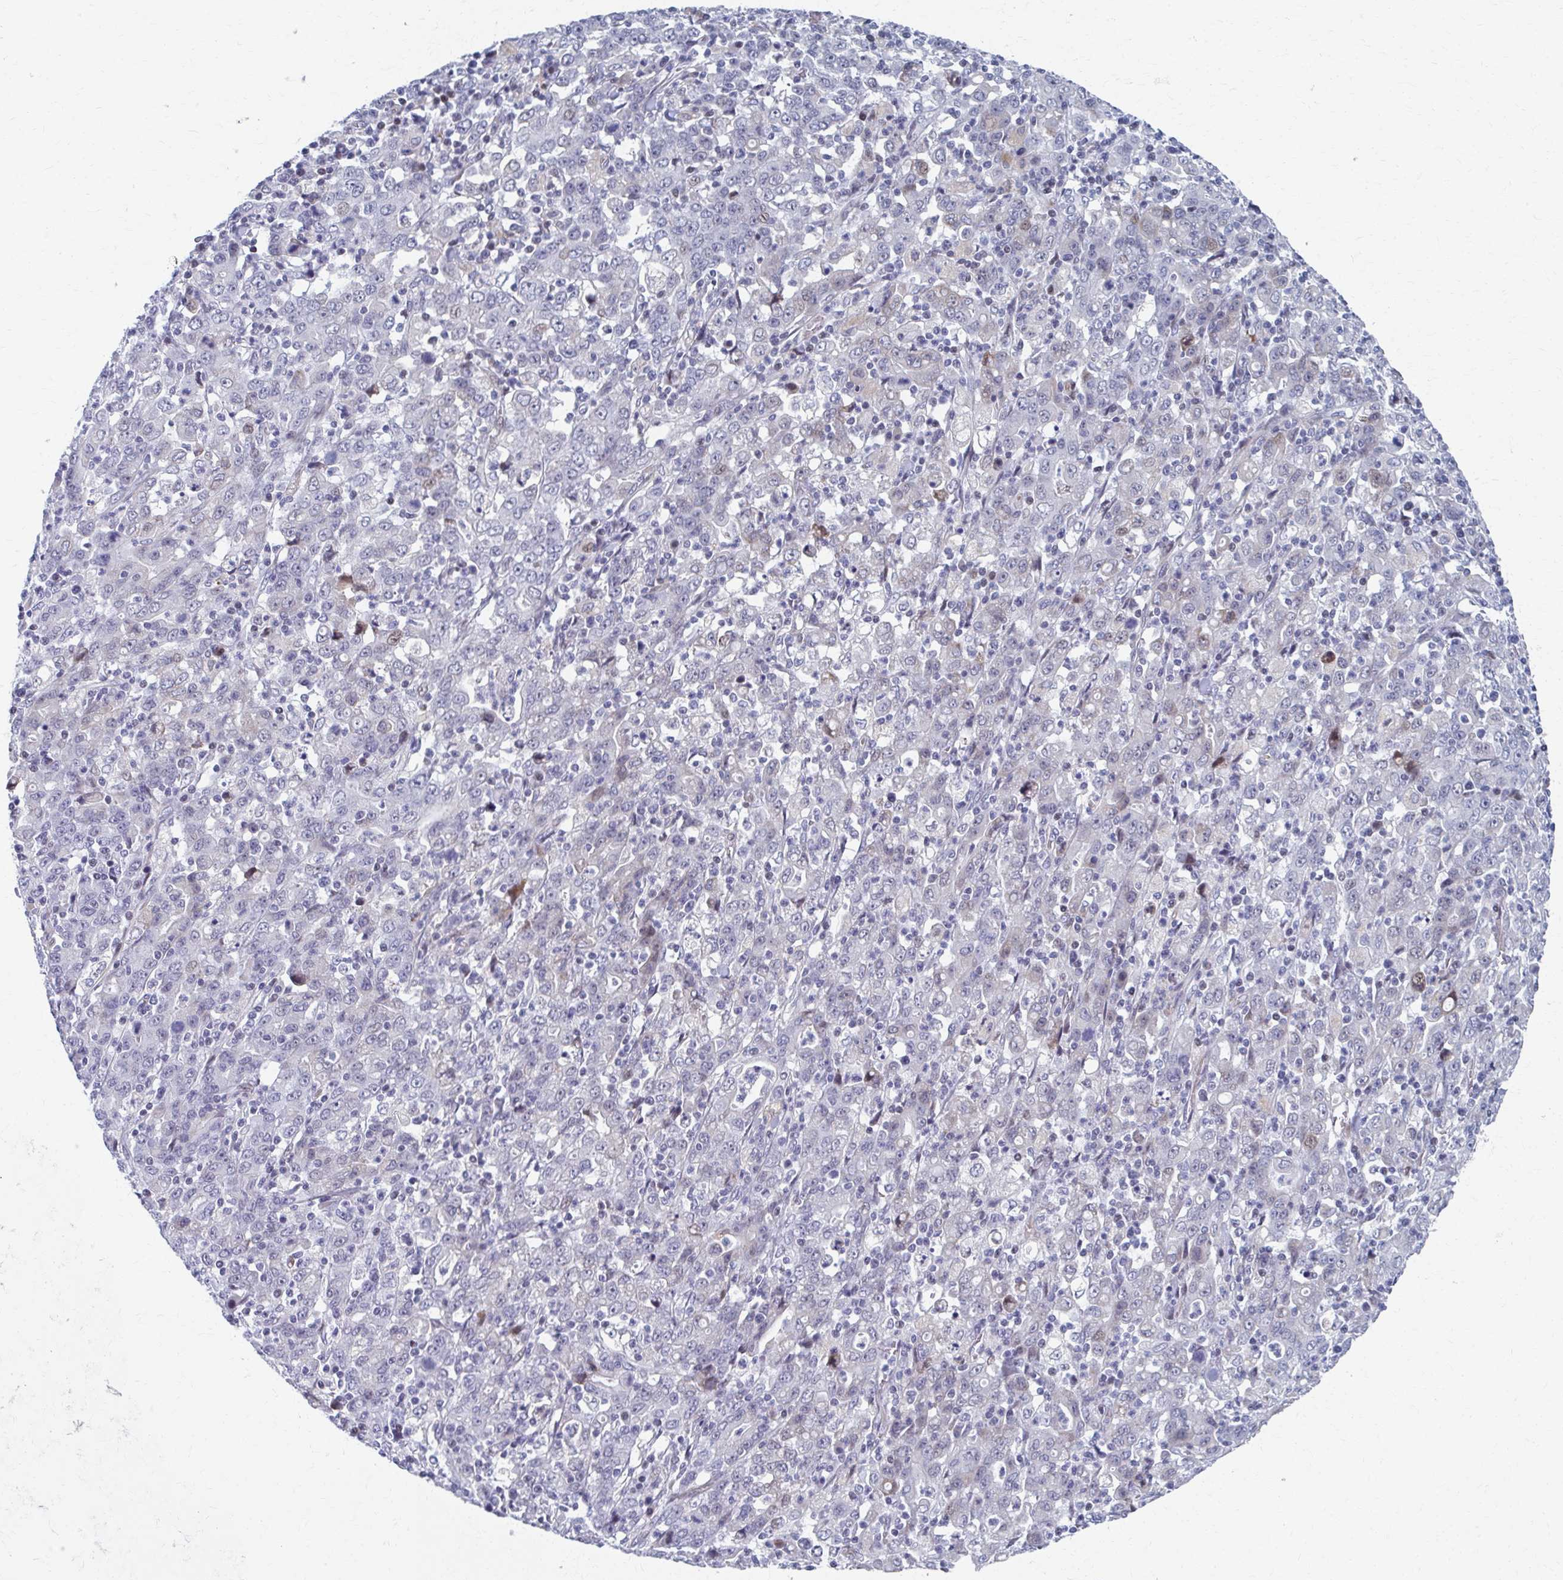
{"staining": {"intensity": "negative", "quantity": "none", "location": "none"}, "tissue": "stomach cancer", "cell_type": "Tumor cells", "image_type": "cancer", "snomed": [{"axis": "morphology", "description": "Adenocarcinoma, NOS"}, {"axis": "topography", "description": "Stomach, upper"}], "caption": "Immunohistochemical staining of adenocarcinoma (stomach) shows no significant expression in tumor cells. The staining is performed using DAB brown chromogen with nuclei counter-stained in using hematoxylin.", "gene": "ABHD16B", "patient": {"sex": "male", "age": 69}}